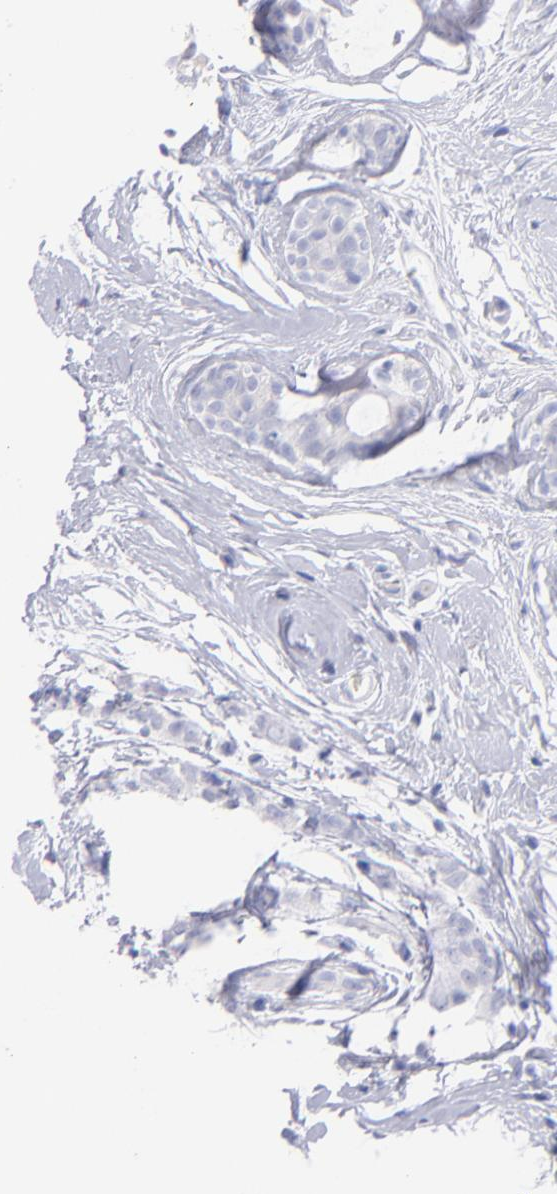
{"staining": {"intensity": "negative", "quantity": "none", "location": "none"}, "tissue": "breast cancer", "cell_type": "Tumor cells", "image_type": "cancer", "snomed": [{"axis": "morphology", "description": "Lobular carcinoma"}, {"axis": "topography", "description": "Breast"}], "caption": "High magnification brightfield microscopy of breast cancer stained with DAB (brown) and counterstained with hematoxylin (blue): tumor cells show no significant staining.", "gene": "SCGN", "patient": {"sex": "female", "age": 60}}